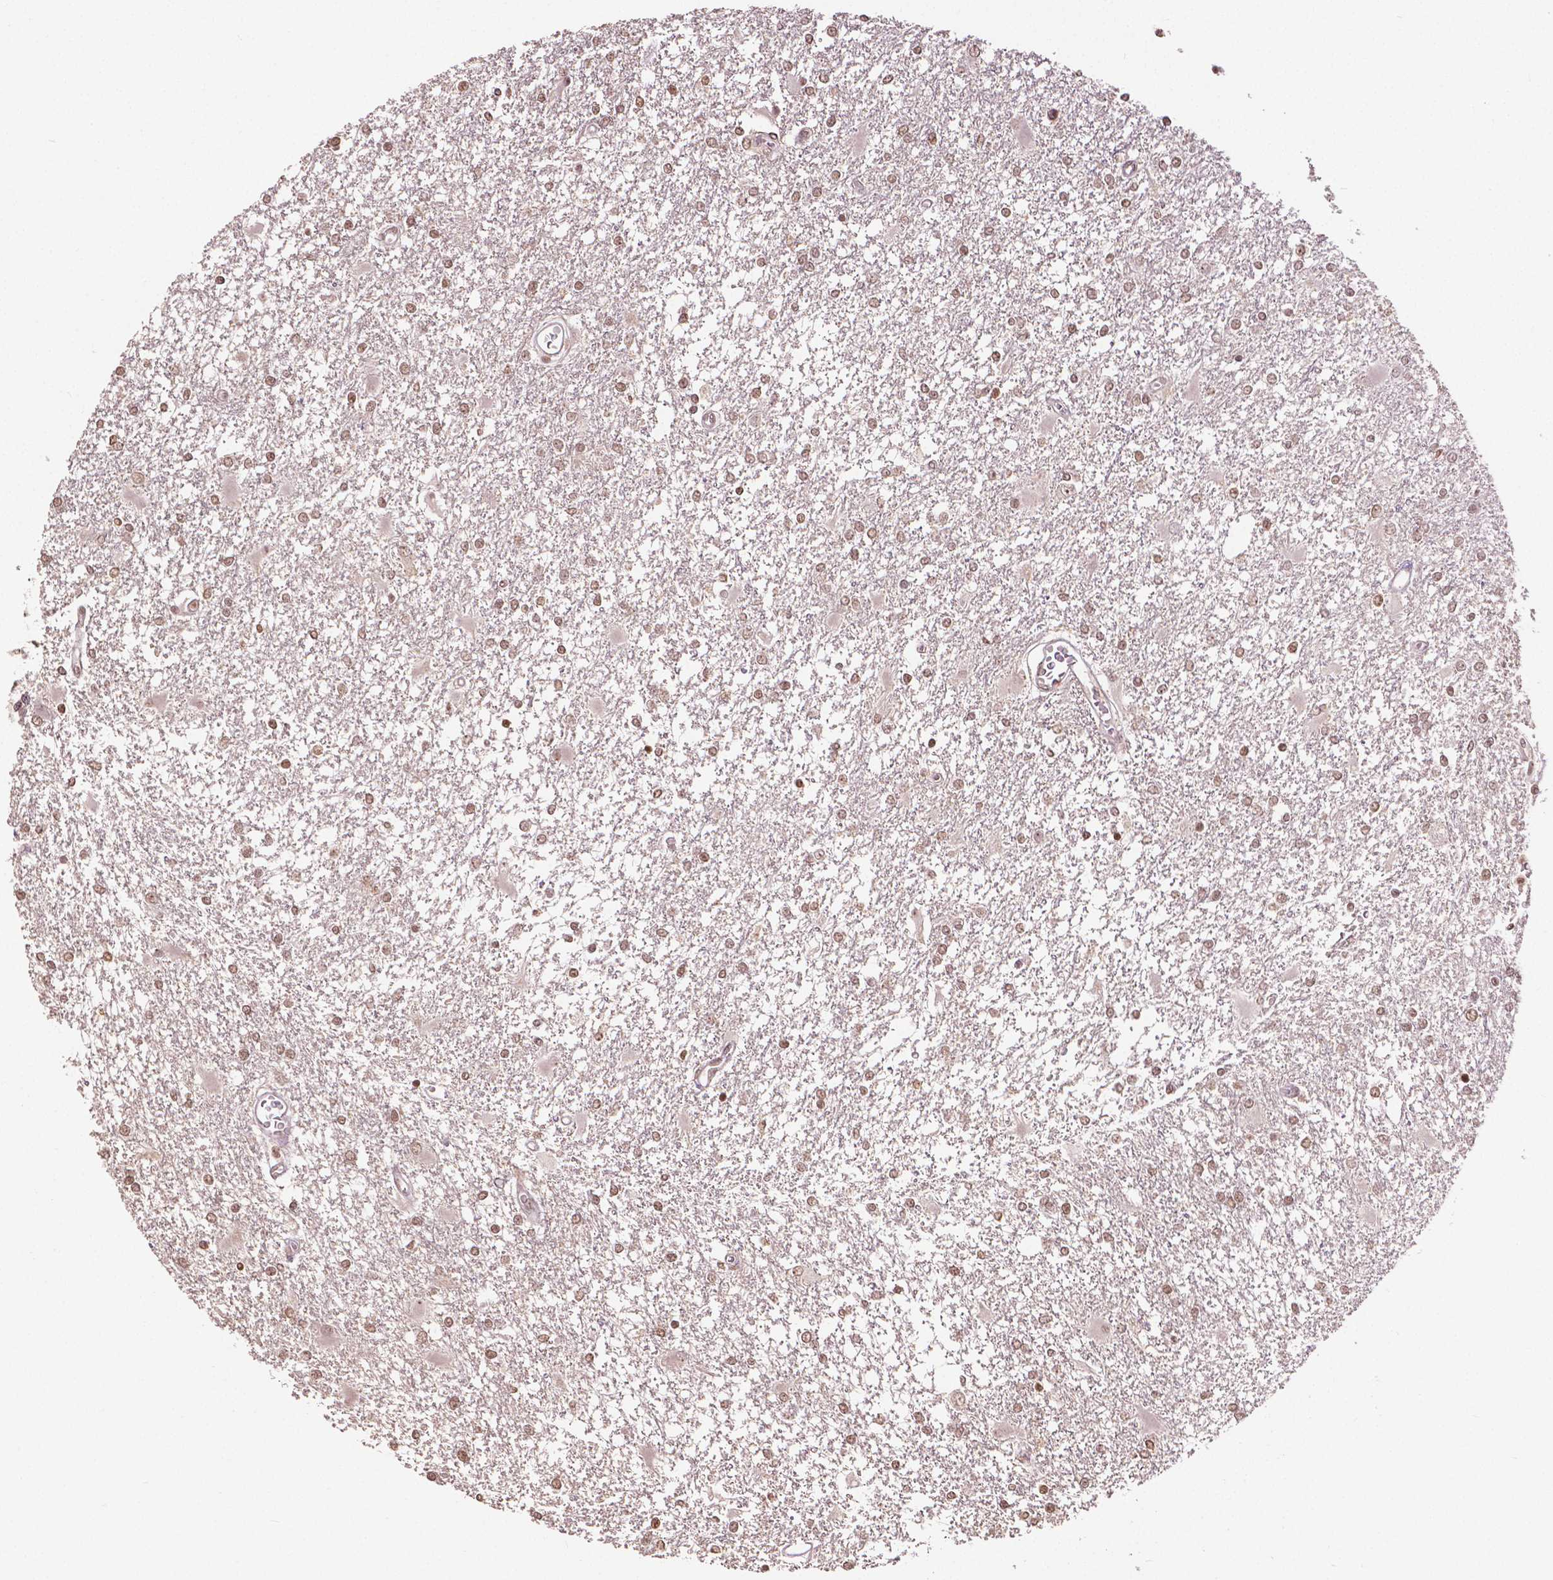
{"staining": {"intensity": "moderate", "quantity": ">75%", "location": "nuclear"}, "tissue": "glioma", "cell_type": "Tumor cells", "image_type": "cancer", "snomed": [{"axis": "morphology", "description": "Glioma, malignant, High grade"}, {"axis": "topography", "description": "Cerebral cortex"}], "caption": "High-magnification brightfield microscopy of malignant glioma (high-grade) stained with DAB (brown) and counterstained with hematoxylin (blue). tumor cells exhibit moderate nuclear positivity is present in about>75% of cells. The protein of interest is stained brown, and the nuclei are stained in blue (DAB (3,3'-diaminobenzidine) IHC with brightfield microscopy, high magnification).", "gene": "DEK", "patient": {"sex": "male", "age": 79}}